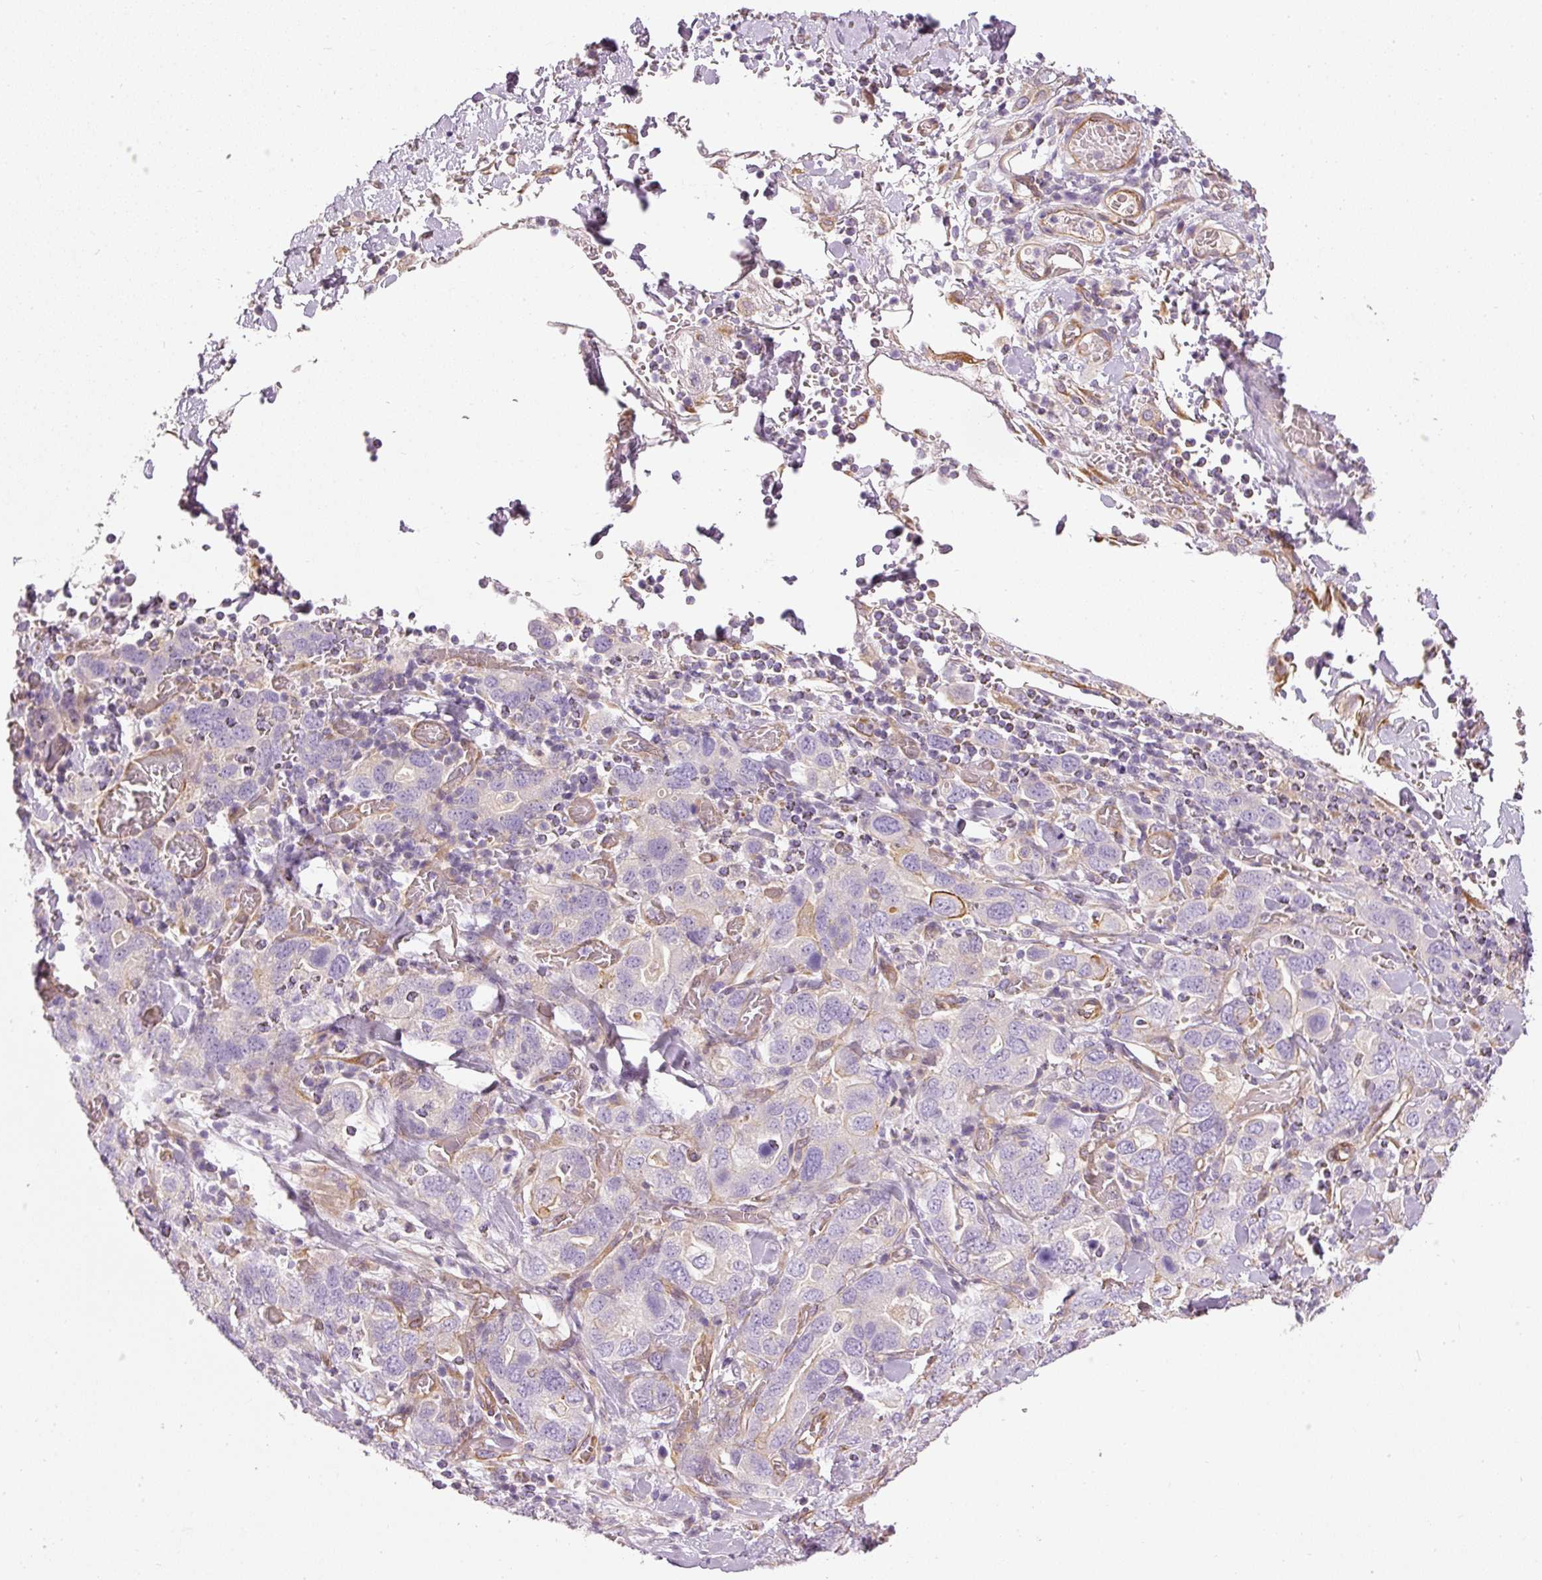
{"staining": {"intensity": "negative", "quantity": "none", "location": "none"}, "tissue": "stomach cancer", "cell_type": "Tumor cells", "image_type": "cancer", "snomed": [{"axis": "morphology", "description": "Adenocarcinoma, NOS"}, {"axis": "topography", "description": "Stomach, upper"}, {"axis": "topography", "description": "Stomach"}], "caption": "IHC image of neoplastic tissue: adenocarcinoma (stomach) stained with DAB shows no significant protein staining in tumor cells.", "gene": "OSR2", "patient": {"sex": "male", "age": 62}}